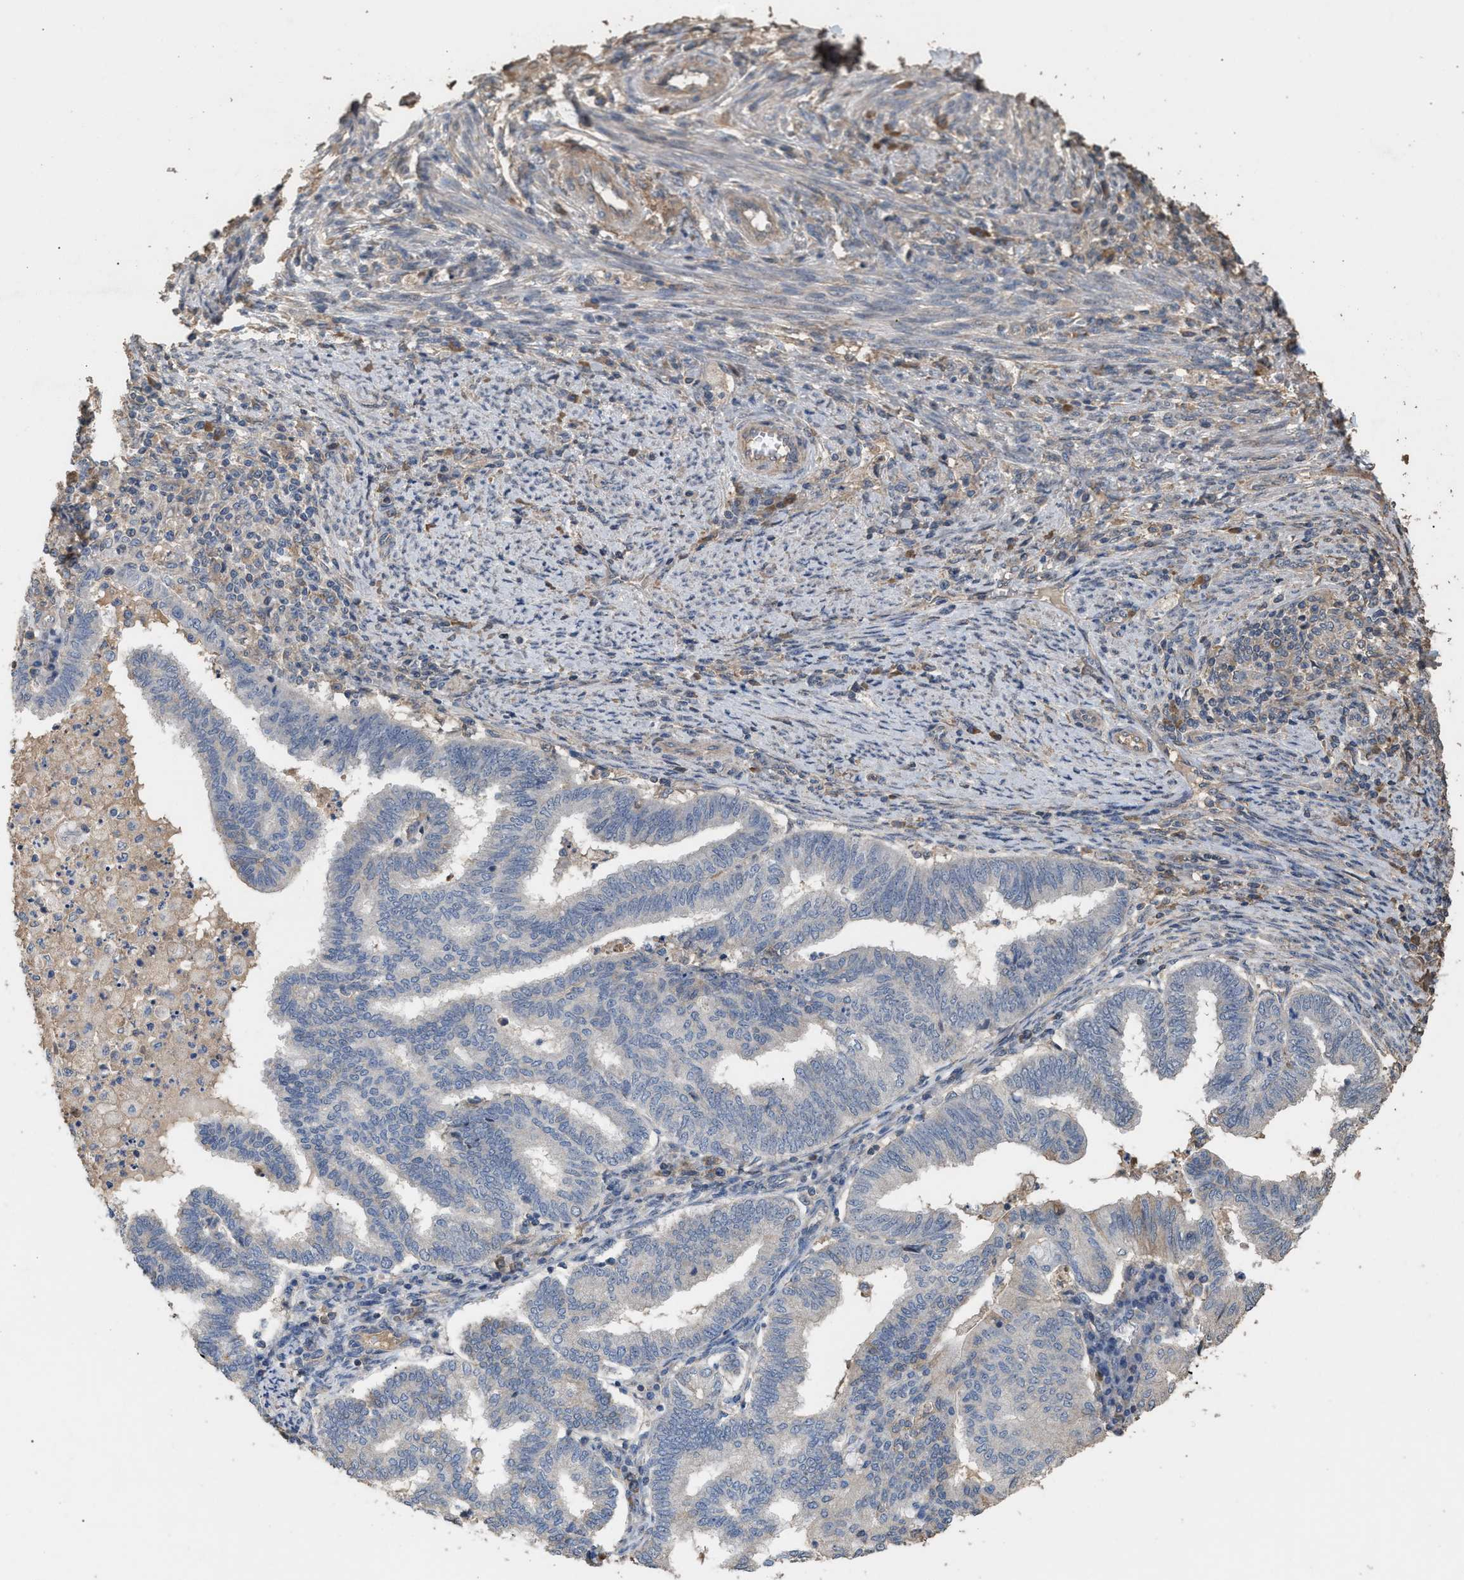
{"staining": {"intensity": "negative", "quantity": "none", "location": "none"}, "tissue": "endometrial cancer", "cell_type": "Tumor cells", "image_type": "cancer", "snomed": [{"axis": "morphology", "description": "Polyp, NOS"}, {"axis": "morphology", "description": "Adenocarcinoma, NOS"}, {"axis": "morphology", "description": "Adenoma, NOS"}, {"axis": "topography", "description": "Endometrium"}], "caption": "DAB (3,3'-diaminobenzidine) immunohistochemical staining of human endometrial polyp shows no significant expression in tumor cells. (Stains: DAB (3,3'-diaminobenzidine) immunohistochemistry with hematoxylin counter stain, Microscopy: brightfield microscopy at high magnification).", "gene": "HTRA3", "patient": {"sex": "female", "age": 79}}